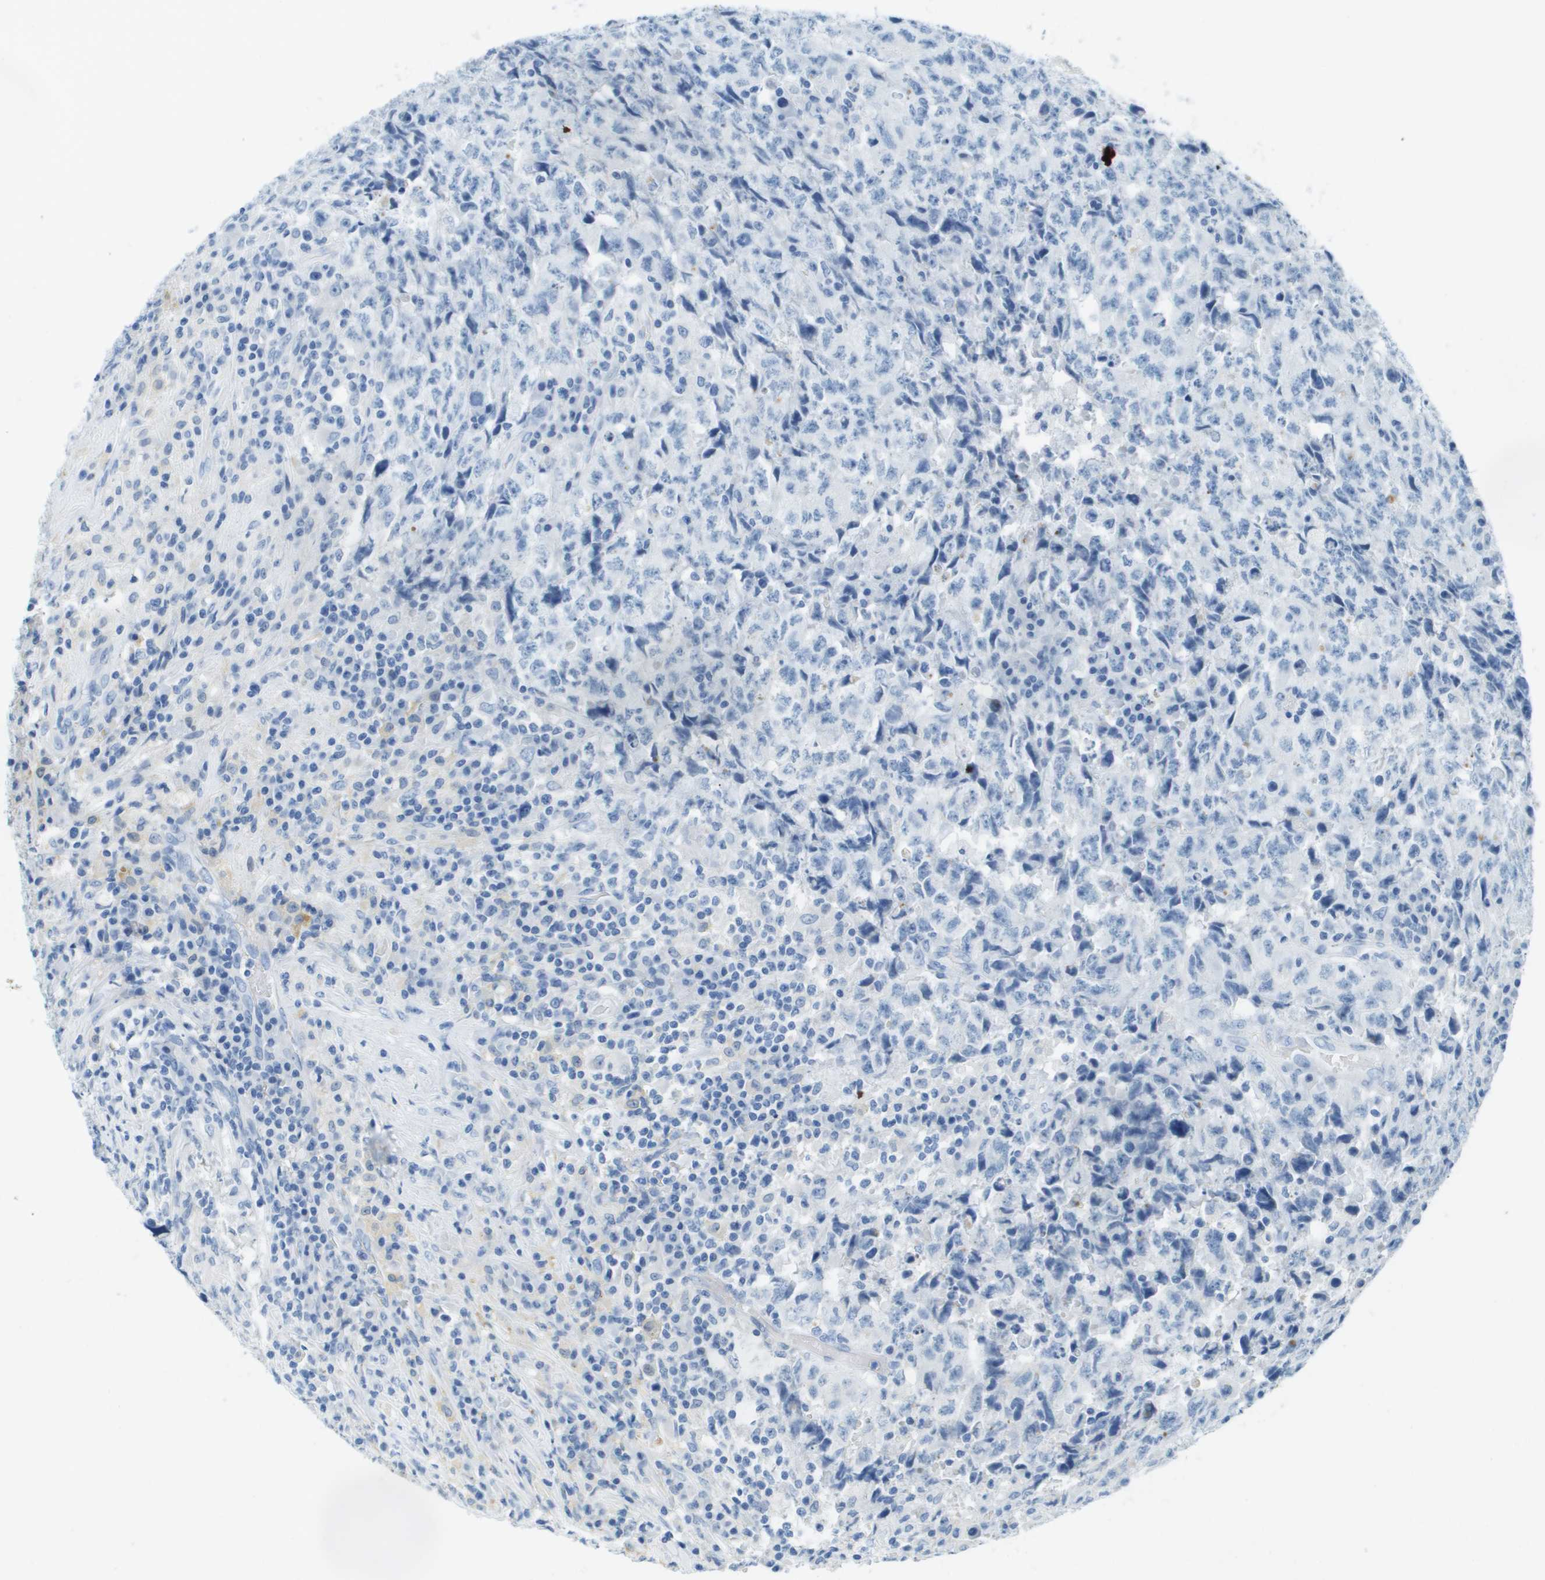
{"staining": {"intensity": "negative", "quantity": "none", "location": "none"}, "tissue": "testis cancer", "cell_type": "Tumor cells", "image_type": "cancer", "snomed": [{"axis": "morphology", "description": "Necrosis, NOS"}, {"axis": "morphology", "description": "Carcinoma, Embryonal, NOS"}, {"axis": "topography", "description": "Testis"}], "caption": "Immunohistochemistry histopathology image of embryonal carcinoma (testis) stained for a protein (brown), which exhibits no positivity in tumor cells.", "gene": "CDHR2", "patient": {"sex": "male", "age": 19}}